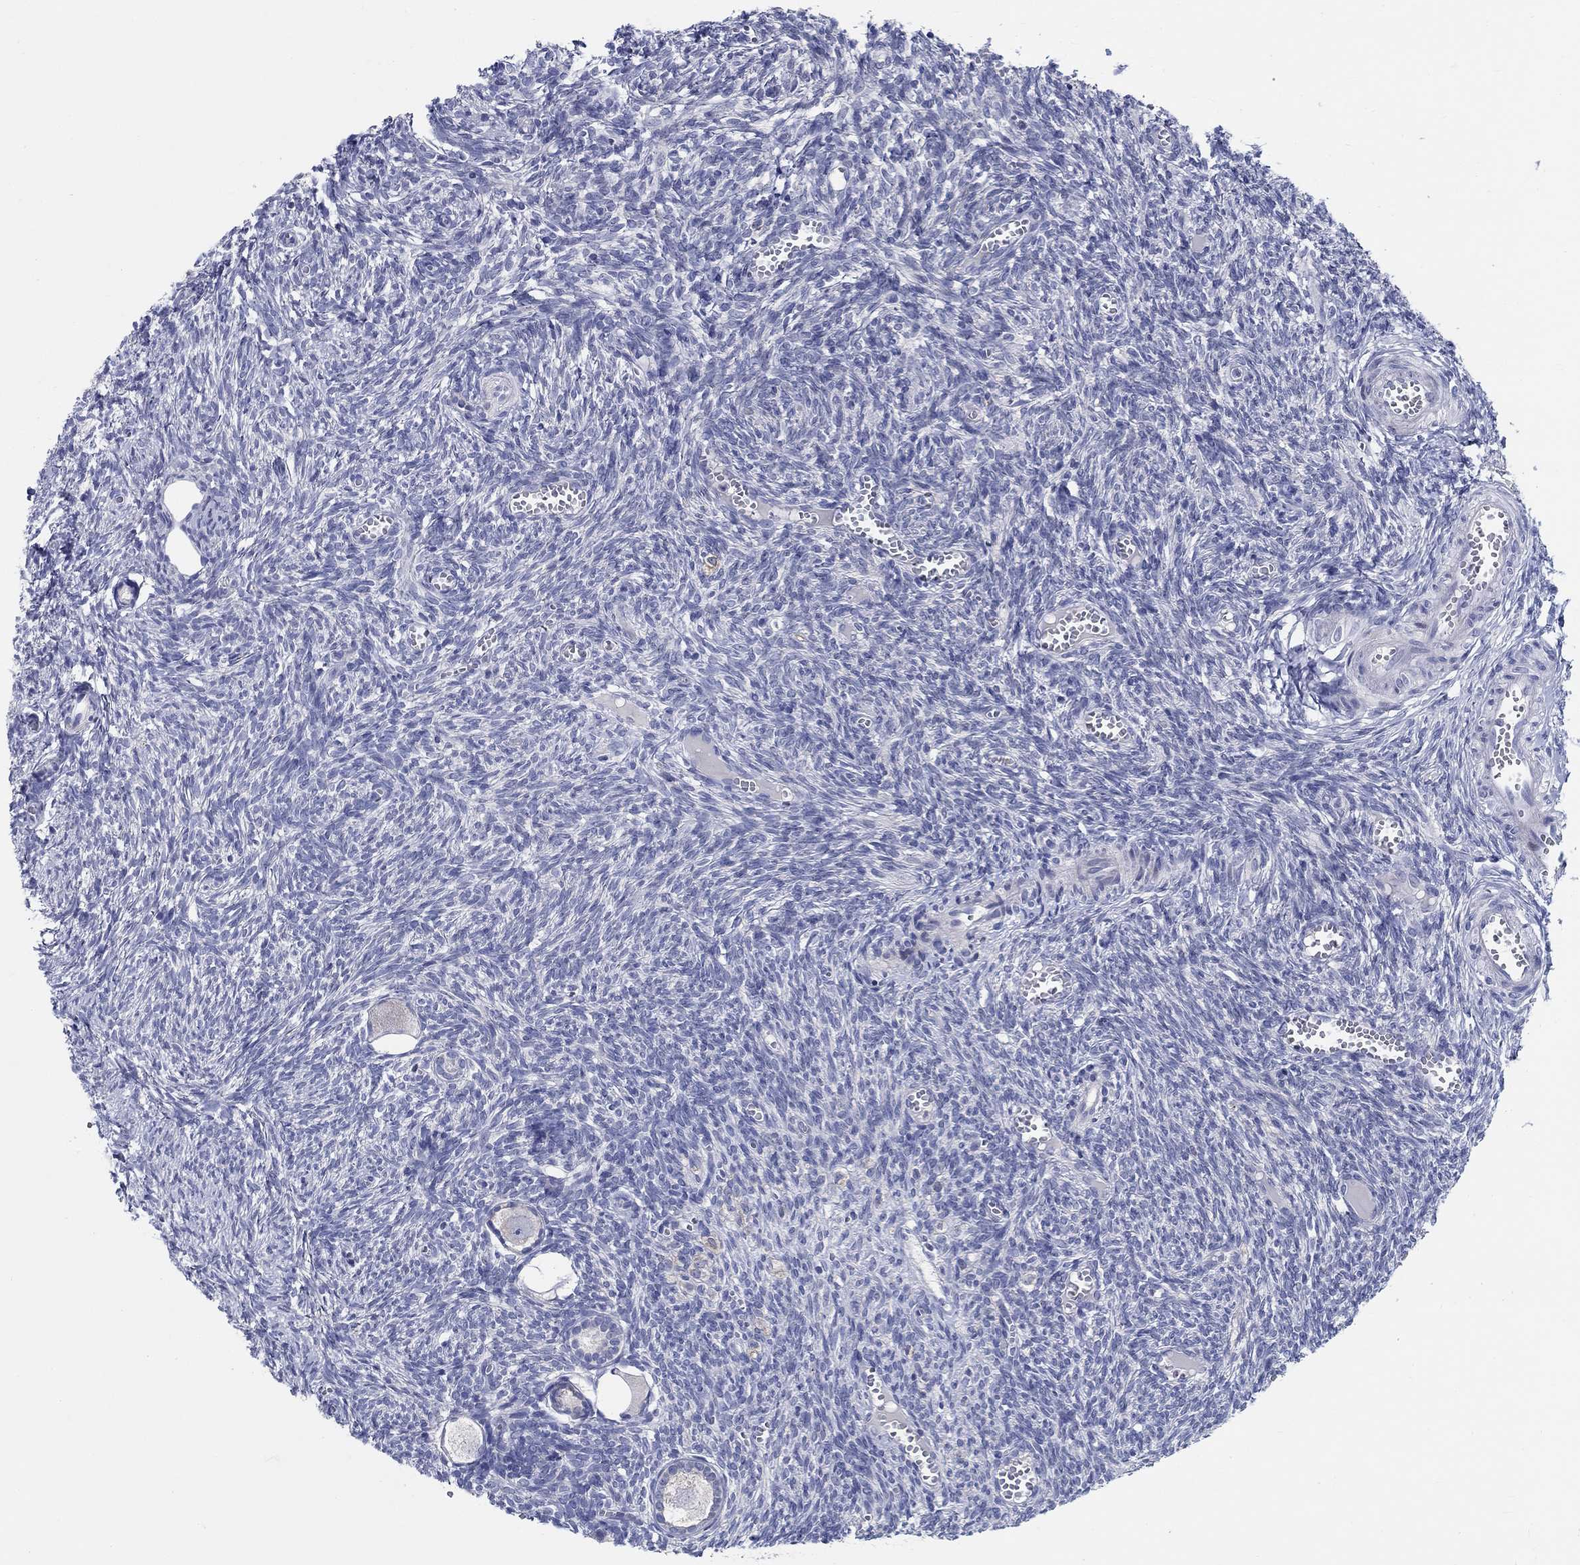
{"staining": {"intensity": "negative", "quantity": "none", "location": "none"}, "tissue": "ovary", "cell_type": "Follicle cells", "image_type": "normal", "snomed": [{"axis": "morphology", "description": "Normal tissue, NOS"}, {"axis": "topography", "description": "Ovary"}], "caption": "This is a histopathology image of immunohistochemistry staining of benign ovary, which shows no expression in follicle cells. (Brightfield microscopy of DAB (3,3'-diaminobenzidine) immunohistochemistry at high magnification).", "gene": "RAP1GAP", "patient": {"sex": "female", "age": 43}}